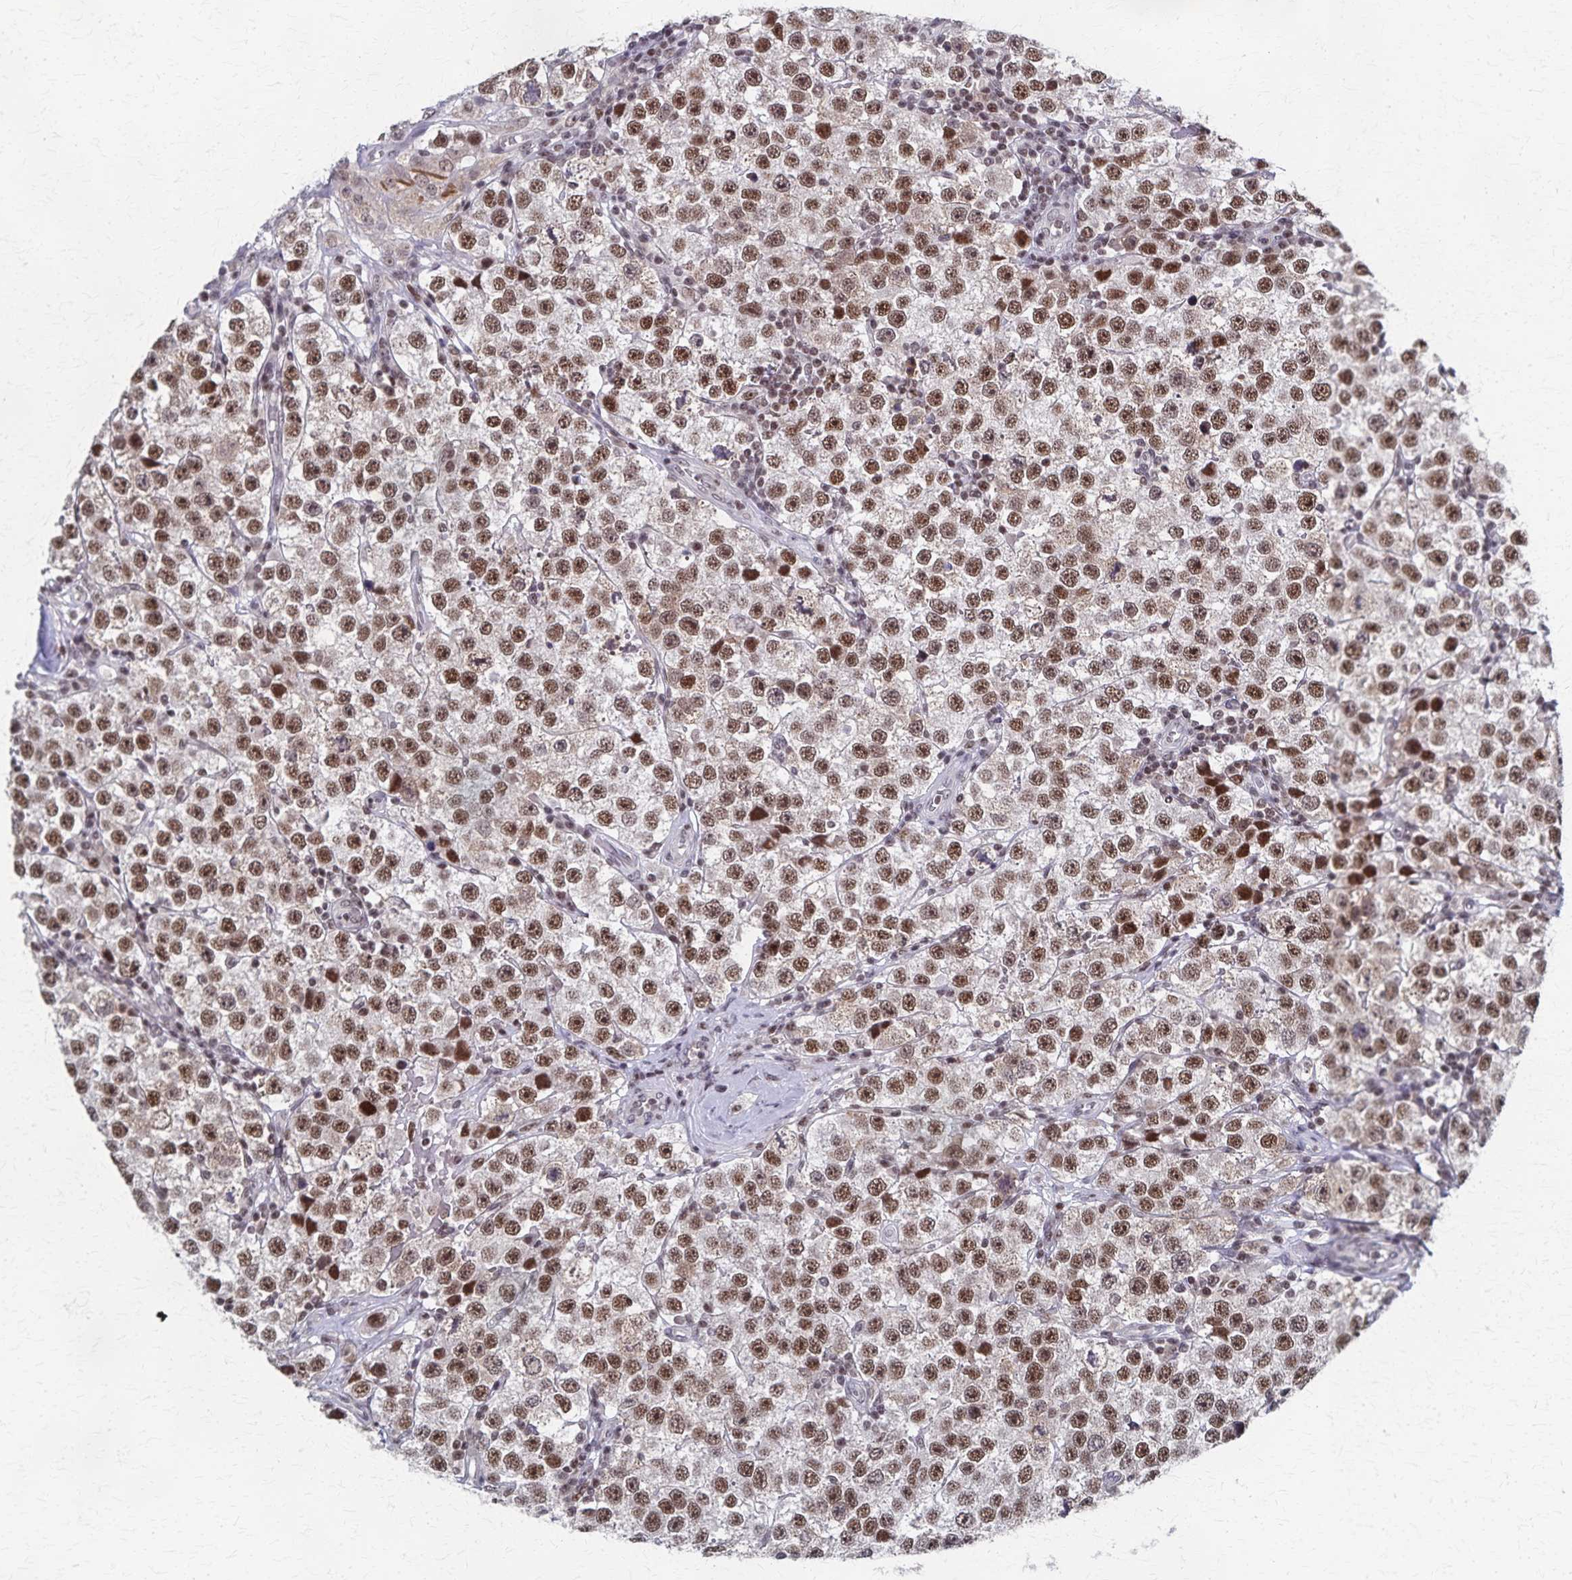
{"staining": {"intensity": "moderate", "quantity": ">75%", "location": "cytoplasmic/membranous,nuclear"}, "tissue": "testis cancer", "cell_type": "Tumor cells", "image_type": "cancer", "snomed": [{"axis": "morphology", "description": "Seminoma, NOS"}, {"axis": "topography", "description": "Testis"}], "caption": "The image reveals a brown stain indicating the presence of a protein in the cytoplasmic/membranous and nuclear of tumor cells in testis seminoma. (DAB = brown stain, brightfield microscopy at high magnification).", "gene": "GTF2B", "patient": {"sex": "male", "age": 34}}